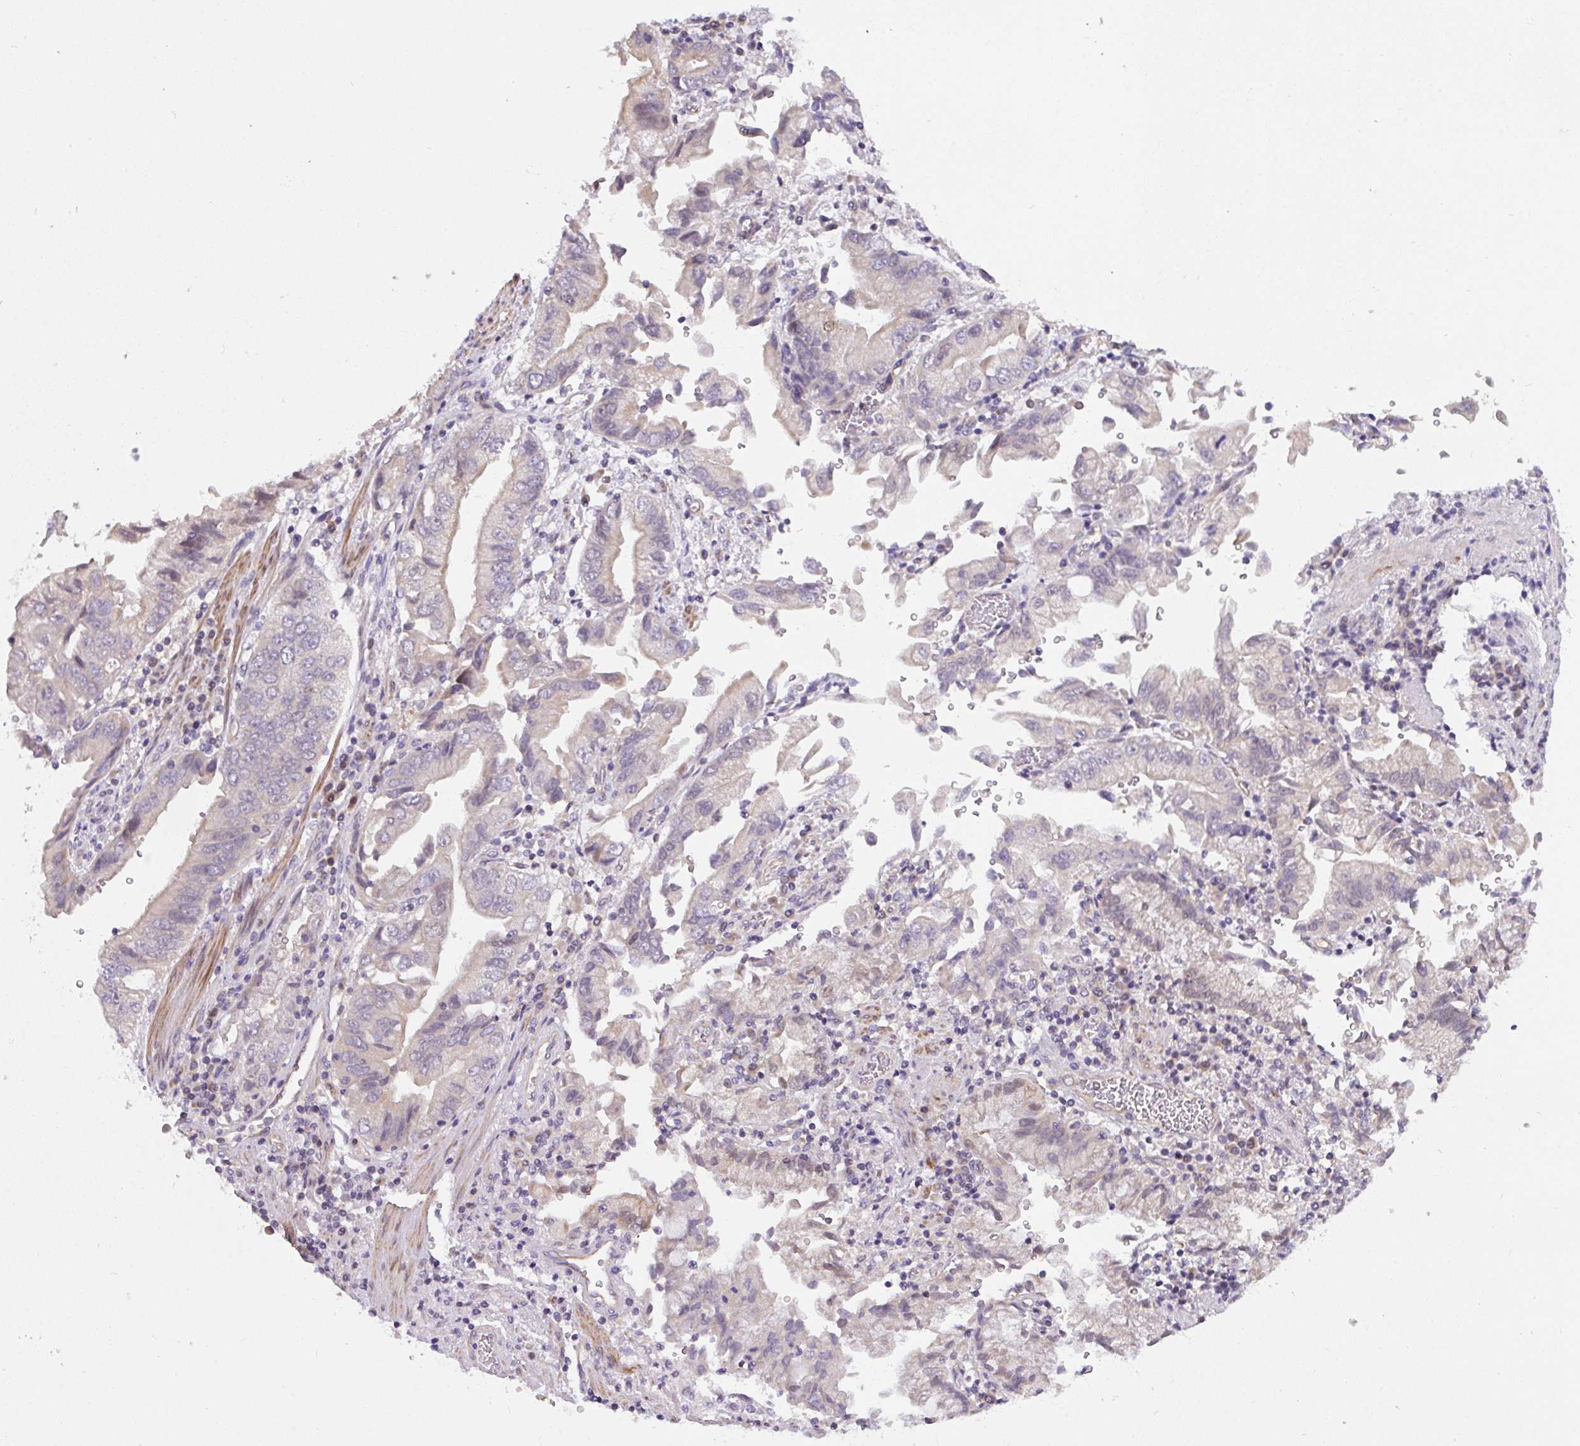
{"staining": {"intensity": "negative", "quantity": "none", "location": "none"}, "tissue": "stomach cancer", "cell_type": "Tumor cells", "image_type": "cancer", "snomed": [{"axis": "morphology", "description": "Adenocarcinoma, NOS"}, {"axis": "topography", "description": "Stomach"}], "caption": "This micrograph is of stomach cancer (adenocarcinoma) stained with immunohistochemistry (IHC) to label a protein in brown with the nuclei are counter-stained blue. There is no positivity in tumor cells.", "gene": "C19orf54", "patient": {"sex": "male", "age": 62}}